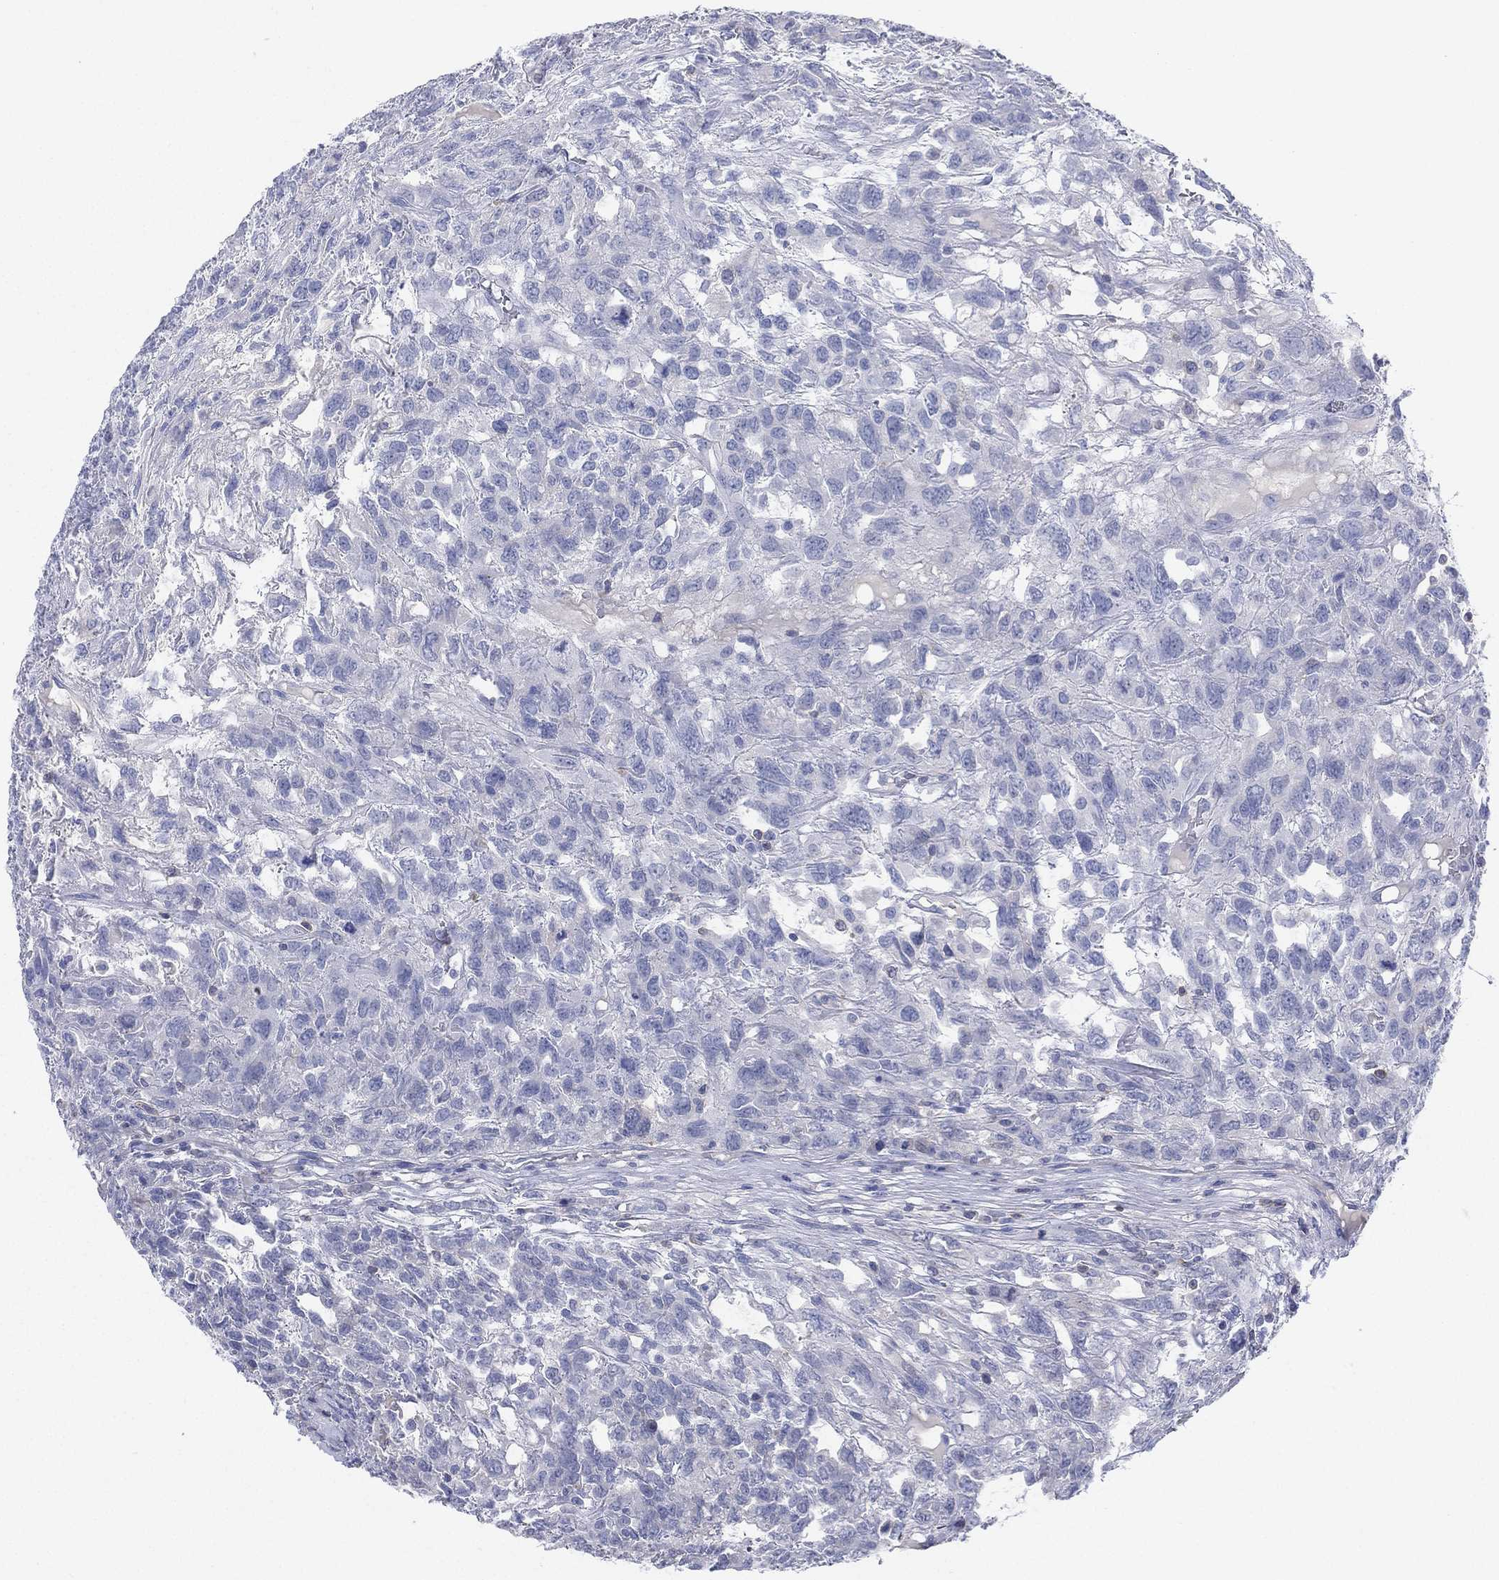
{"staining": {"intensity": "negative", "quantity": "none", "location": "none"}, "tissue": "testis cancer", "cell_type": "Tumor cells", "image_type": "cancer", "snomed": [{"axis": "morphology", "description": "Seminoma, NOS"}, {"axis": "topography", "description": "Testis"}], "caption": "IHC histopathology image of testis cancer stained for a protein (brown), which displays no staining in tumor cells. (Brightfield microscopy of DAB (3,3'-diaminobenzidine) IHC at high magnification).", "gene": "SEPTIN1", "patient": {"sex": "male", "age": 52}}